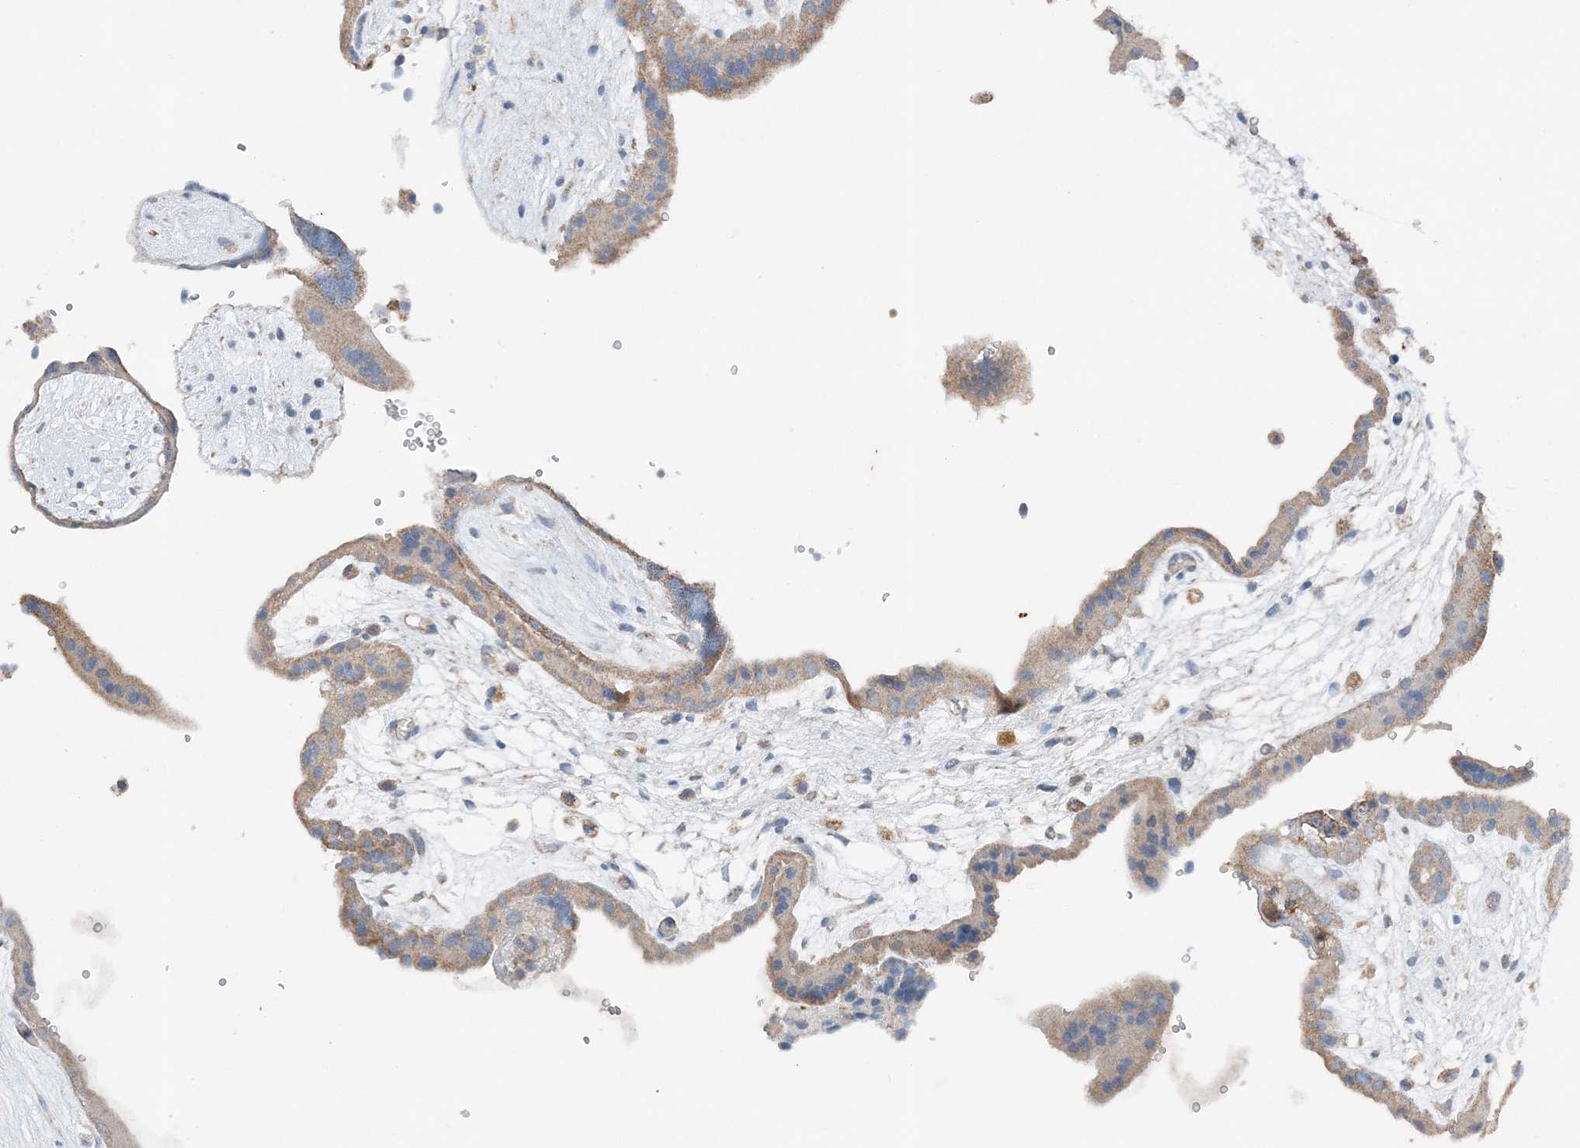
{"staining": {"intensity": "weak", "quantity": ">75%", "location": "cytoplasmic/membranous"}, "tissue": "placenta", "cell_type": "Decidual cells", "image_type": "normal", "snomed": [{"axis": "morphology", "description": "Normal tissue, NOS"}, {"axis": "topography", "description": "Placenta"}], "caption": "Placenta stained with immunohistochemistry (IHC) displays weak cytoplasmic/membranous positivity in approximately >75% of decidual cells.", "gene": "SPRY2", "patient": {"sex": "female", "age": 18}}